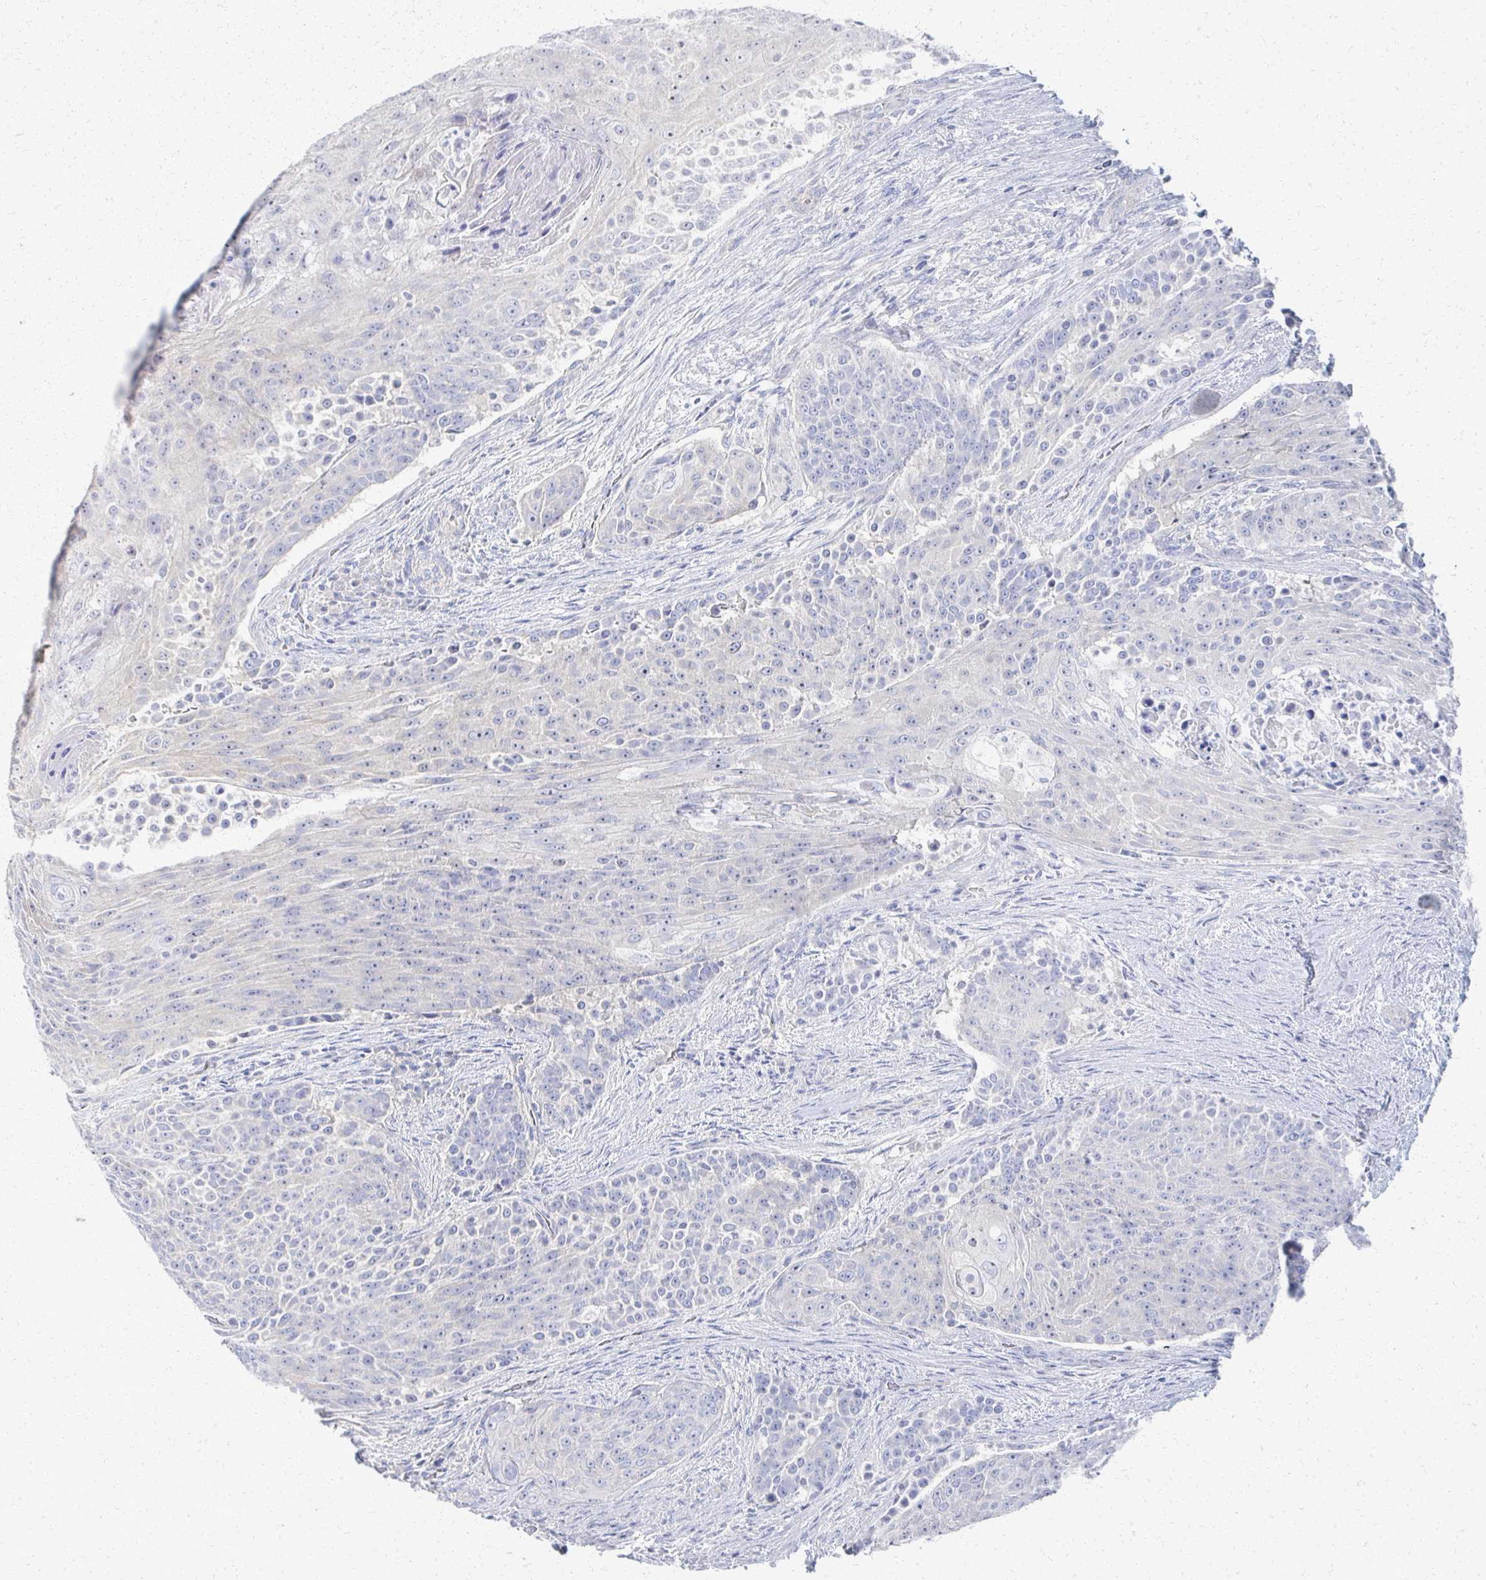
{"staining": {"intensity": "negative", "quantity": "none", "location": "none"}, "tissue": "urothelial cancer", "cell_type": "Tumor cells", "image_type": "cancer", "snomed": [{"axis": "morphology", "description": "Urothelial carcinoma, High grade"}, {"axis": "topography", "description": "Urinary bladder"}], "caption": "Protein analysis of urothelial cancer demonstrates no significant staining in tumor cells.", "gene": "PRR20A", "patient": {"sex": "female", "age": 63}}